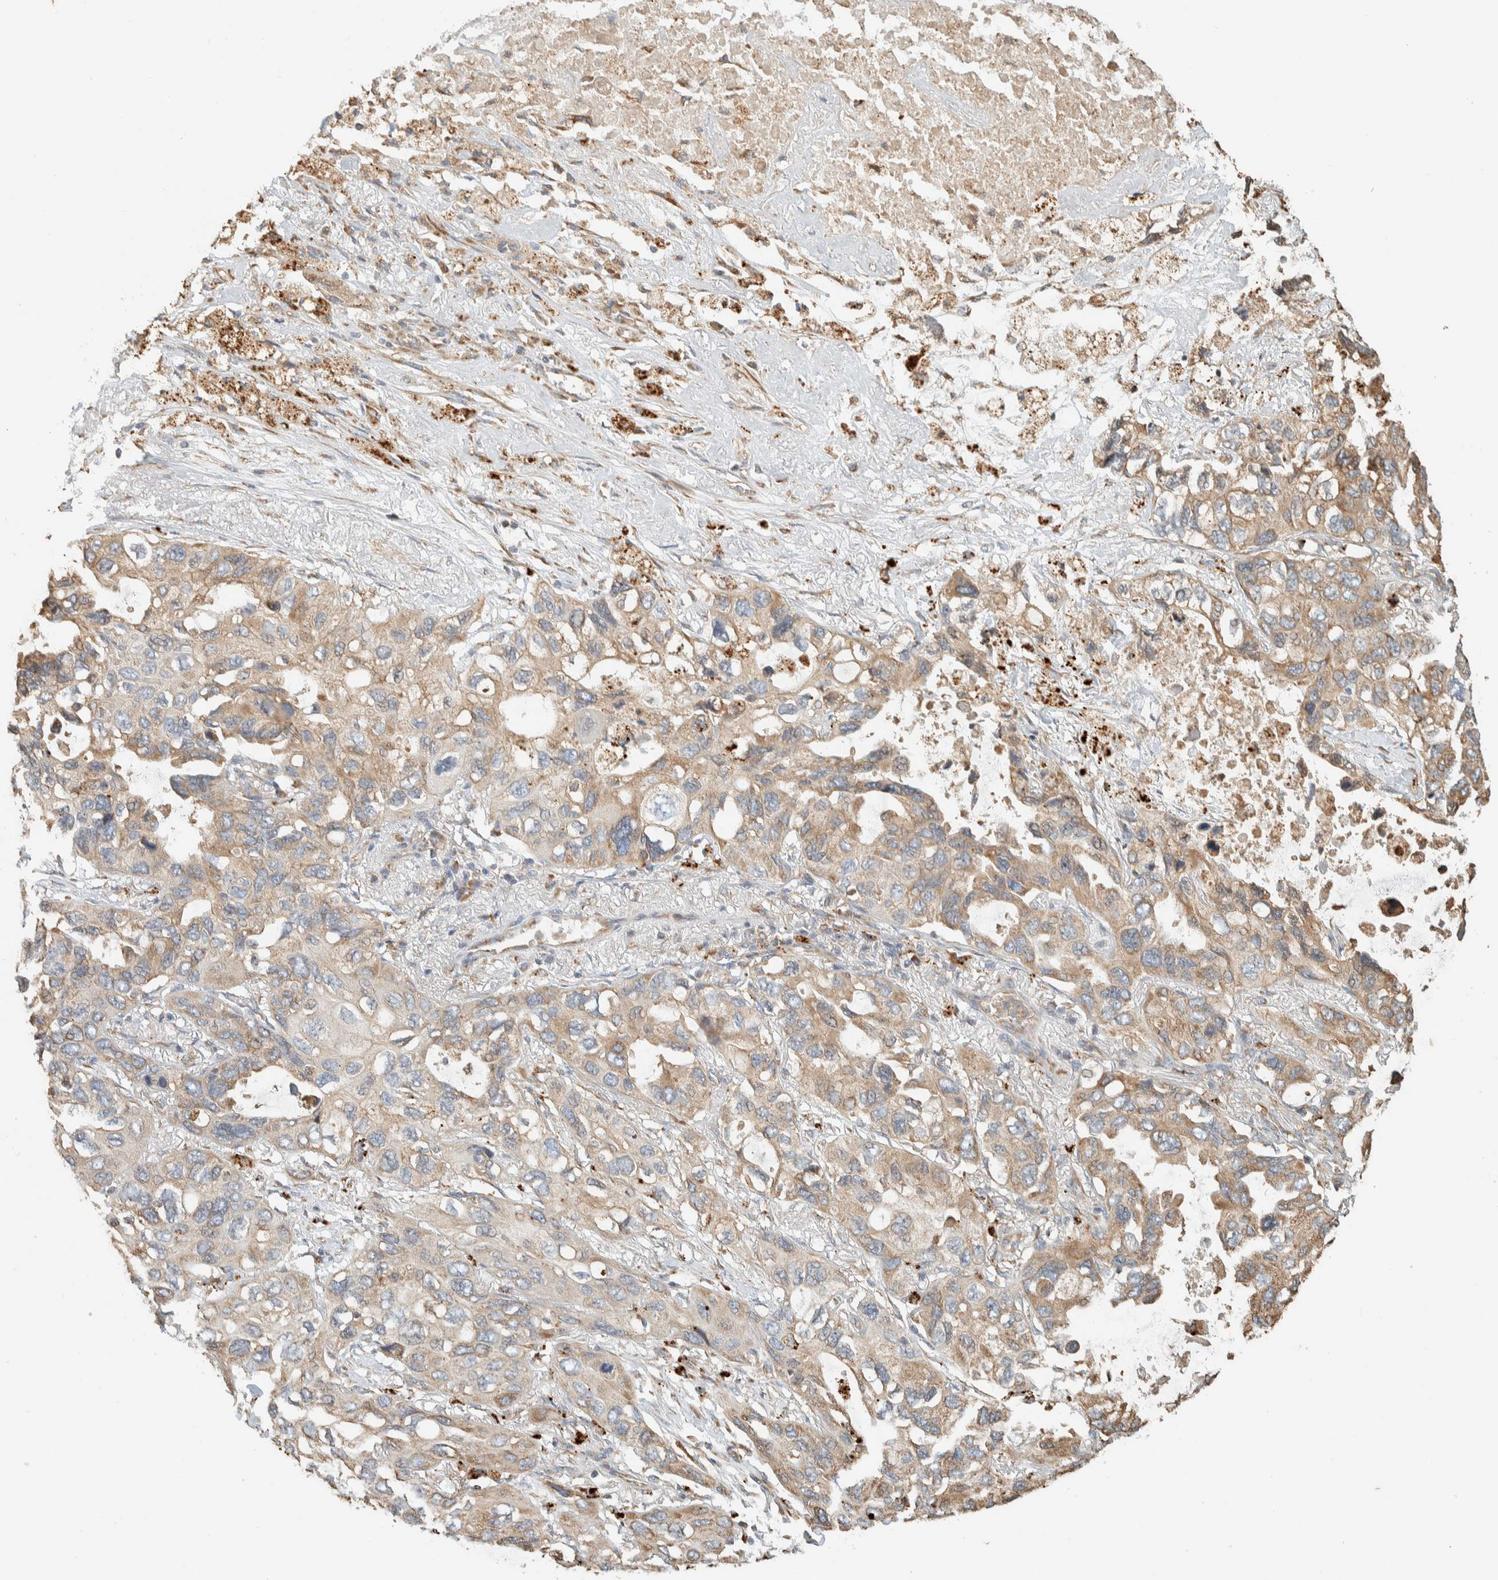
{"staining": {"intensity": "moderate", "quantity": ">75%", "location": "cytoplasmic/membranous"}, "tissue": "lung cancer", "cell_type": "Tumor cells", "image_type": "cancer", "snomed": [{"axis": "morphology", "description": "Squamous cell carcinoma, NOS"}, {"axis": "topography", "description": "Lung"}], "caption": "A high-resolution image shows immunohistochemistry (IHC) staining of lung cancer (squamous cell carcinoma), which shows moderate cytoplasmic/membranous staining in approximately >75% of tumor cells.", "gene": "RAB11FIP1", "patient": {"sex": "female", "age": 73}}